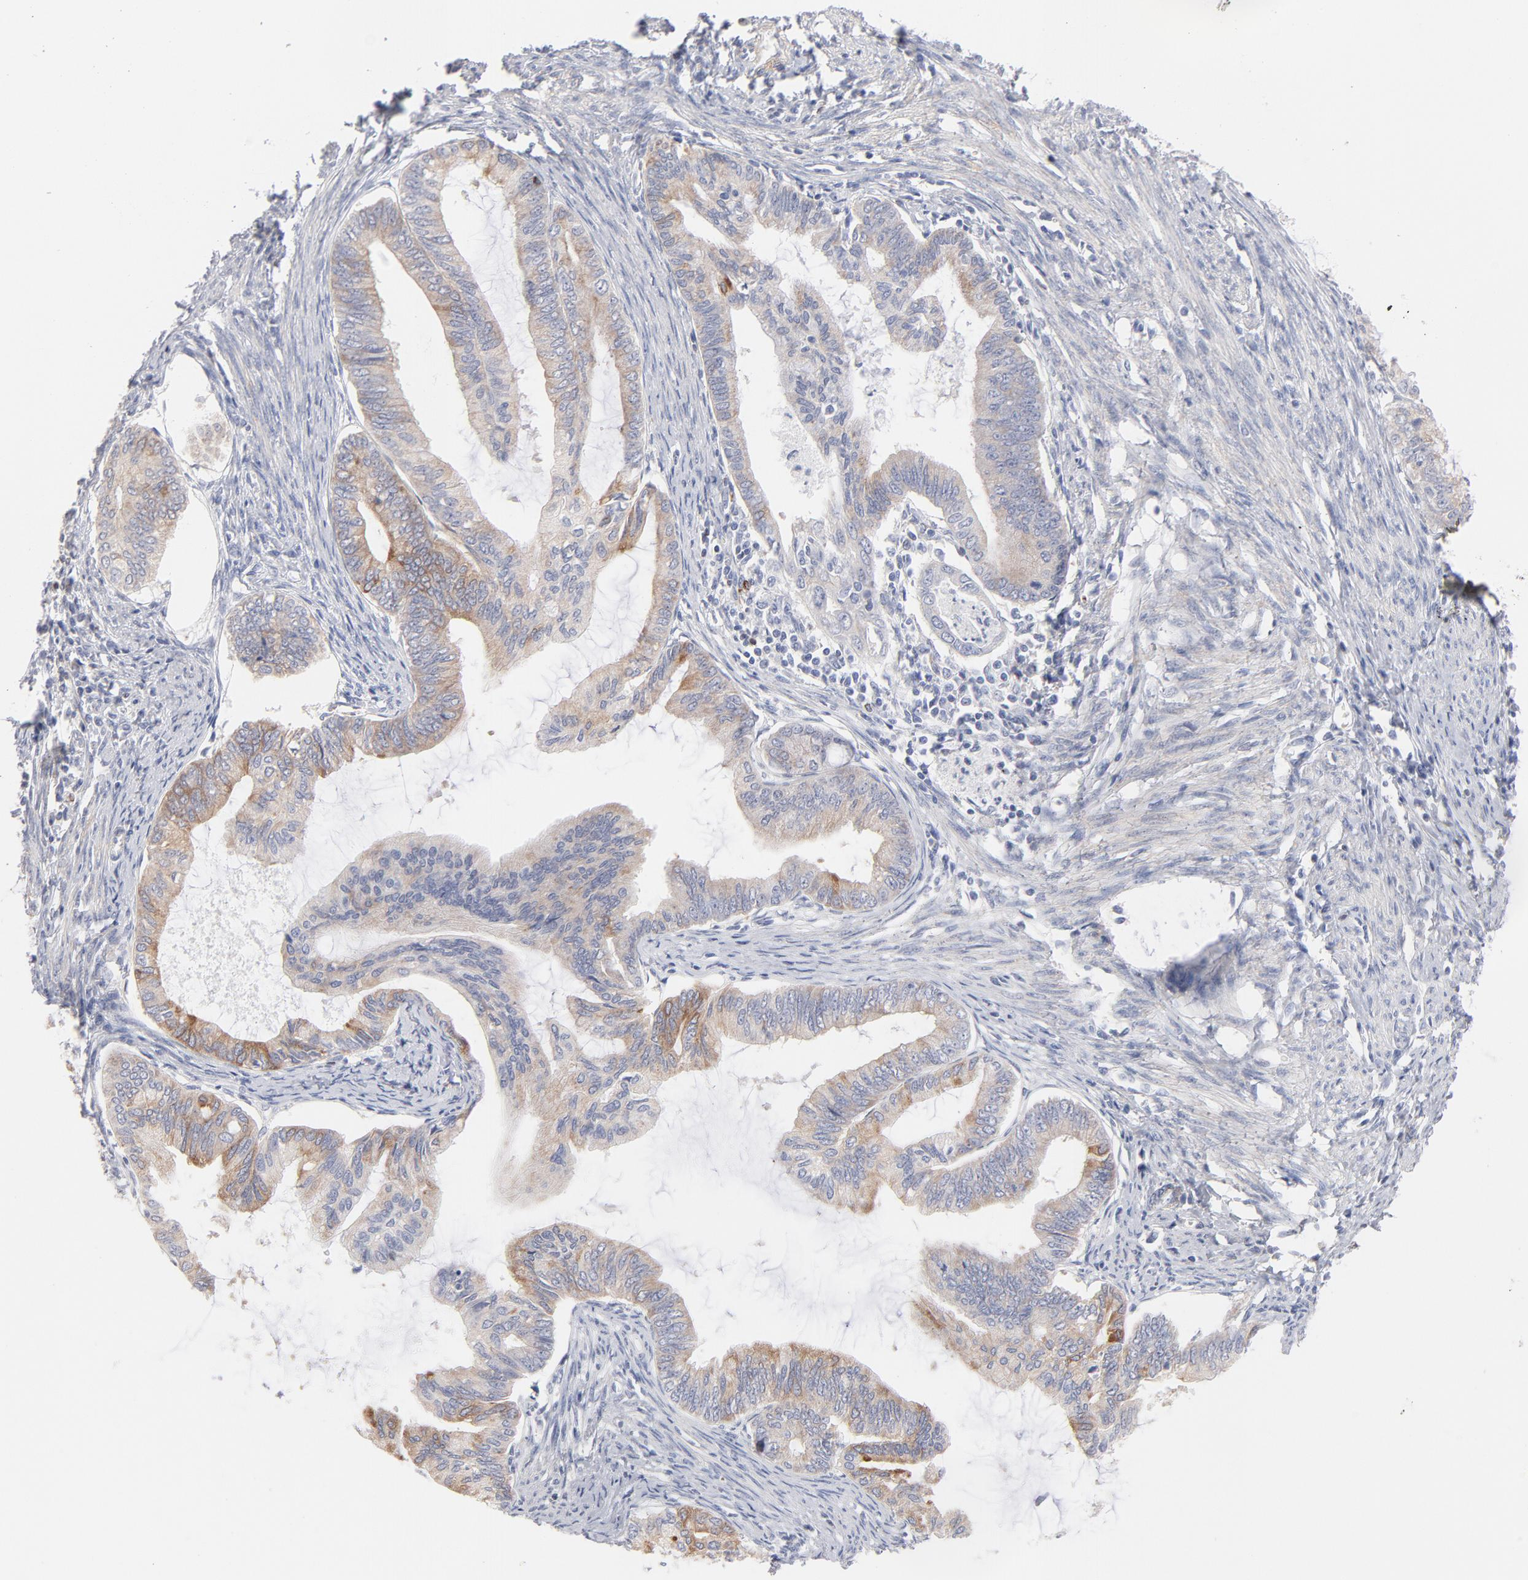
{"staining": {"intensity": "moderate", "quantity": "<25%", "location": "cytoplasmic/membranous"}, "tissue": "endometrial cancer", "cell_type": "Tumor cells", "image_type": "cancer", "snomed": [{"axis": "morphology", "description": "Adenocarcinoma, NOS"}, {"axis": "topography", "description": "Endometrium"}], "caption": "Immunohistochemical staining of endometrial cancer shows low levels of moderate cytoplasmic/membranous protein positivity in approximately <25% of tumor cells. The staining is performed using DAB (3,3'-diaminobenzidine) brown chromogen to label protein expression. The nuclei are counter-stained blue using hematoxylin.", "gene": "MID1", "patient": {"sex": "female", "age": 86}}